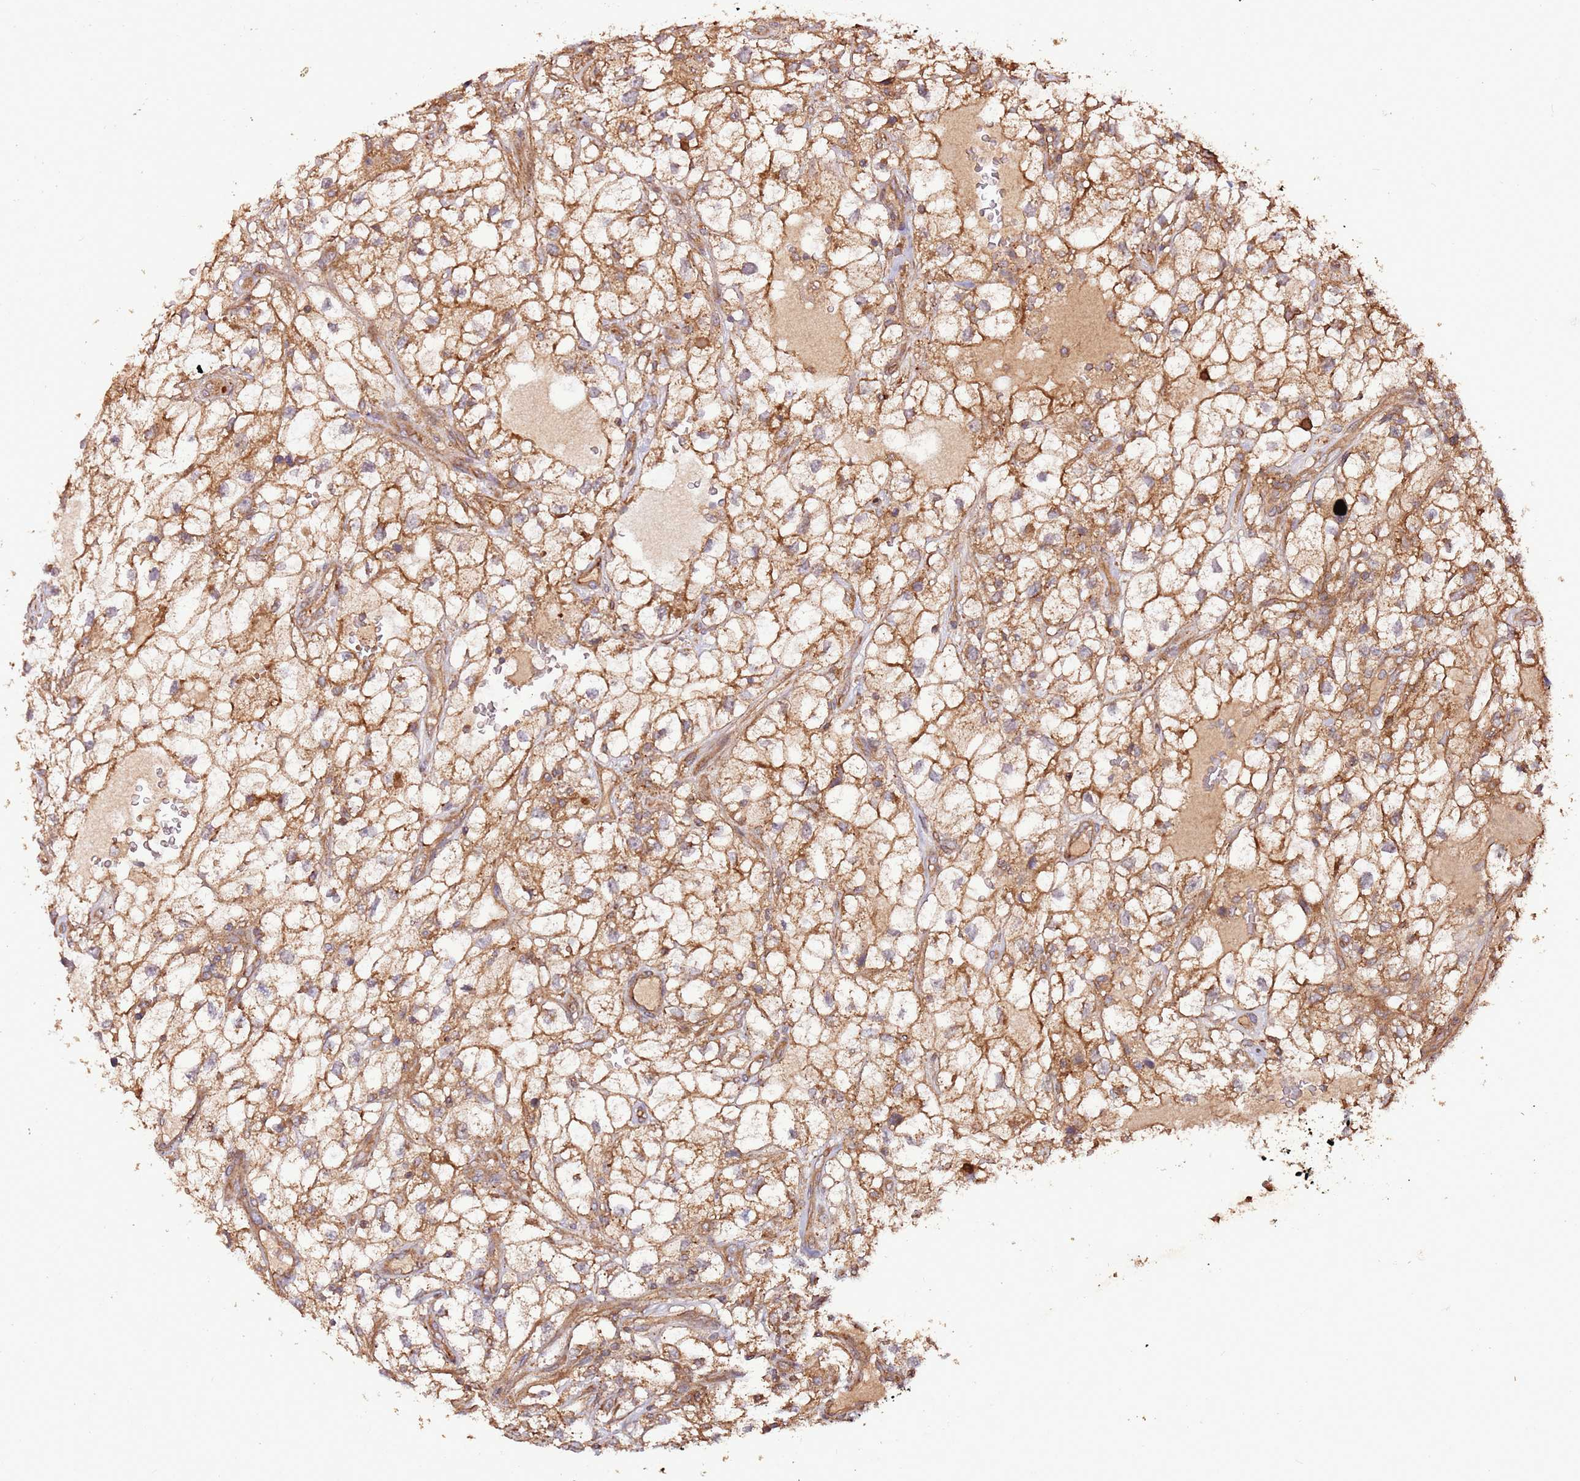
{"staining": {"intensity": "moderate", "quantity": ">75%", "location": "cytoplasmic/membranous"}, "tissue": "renal cancer", "cell_type": "Tumor cells", "image_type": "cancer", "snomed": [{"axis": "morphology", "description": "Adenocarcinoma, NOS"}, {"axis": "topography", "description": "Kidney"}], "caption": "This is an image of IHC staining of renal cancer, which shows moderate staining in the cytoplasmic/membranous of tumor cells.", "gene": "FAM186A", "patient": {"sex": "male", "age": 59}}